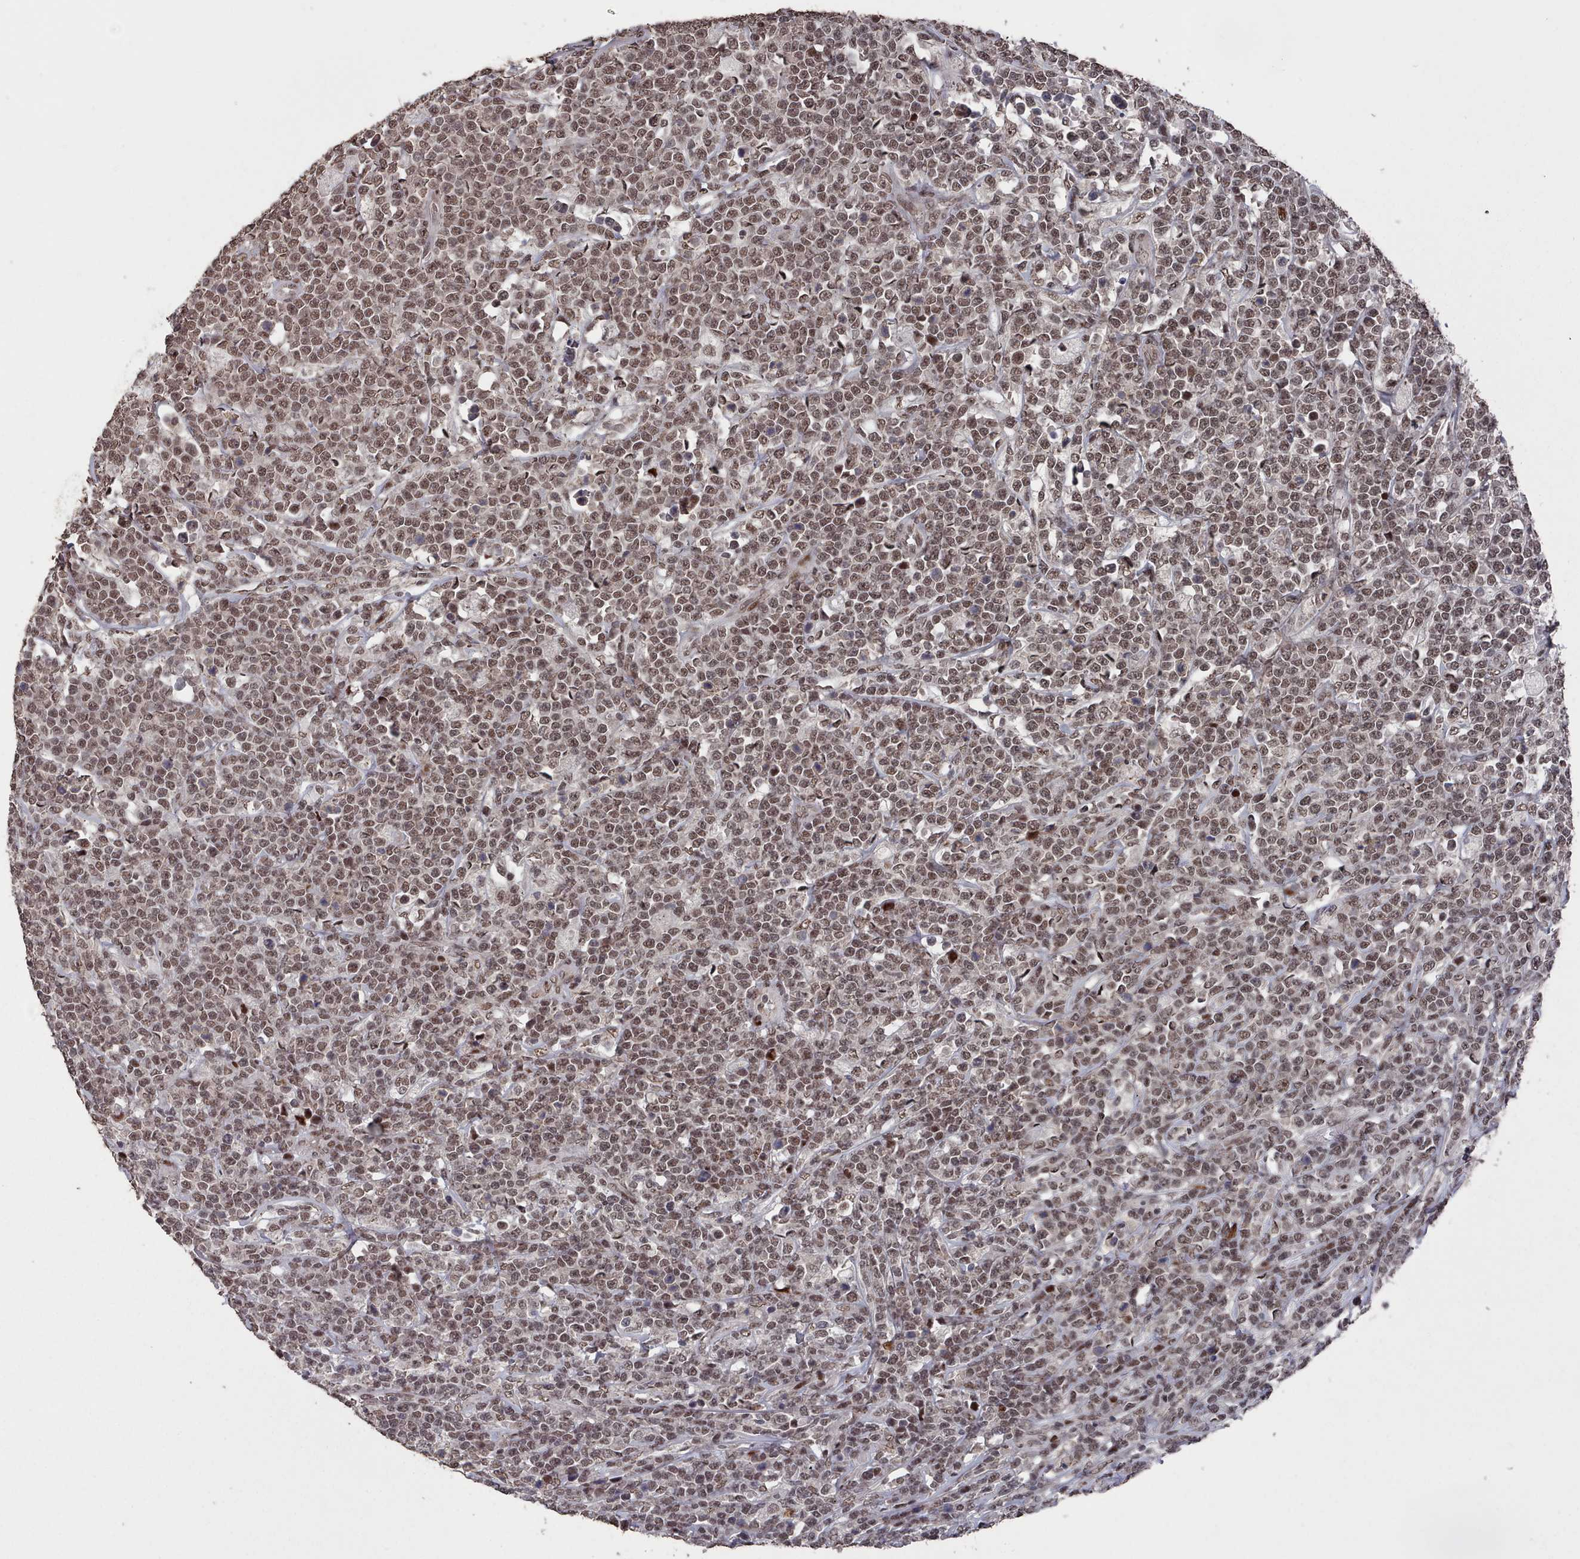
{"staining": {"intensity": "moderate", "quantity": ">75%", "location": "nuclear"}, "tissue": "lymphoma", "cell_type": "Tumor cells", "image_type": "cancer", "snomed": [{"axis": "morphology", "description": "Malignant lymphoma, non-Hodgkin's type, High grade"}, {"axis": "topography", "description": "Small intestine"}], "caption": "A micrograph of lymphoma stained for a protein demonstrates moderate nuclear brown staining in tumor cells.", "gene": "PNRC2", "patient": {"sex": "male", "age": 8}}